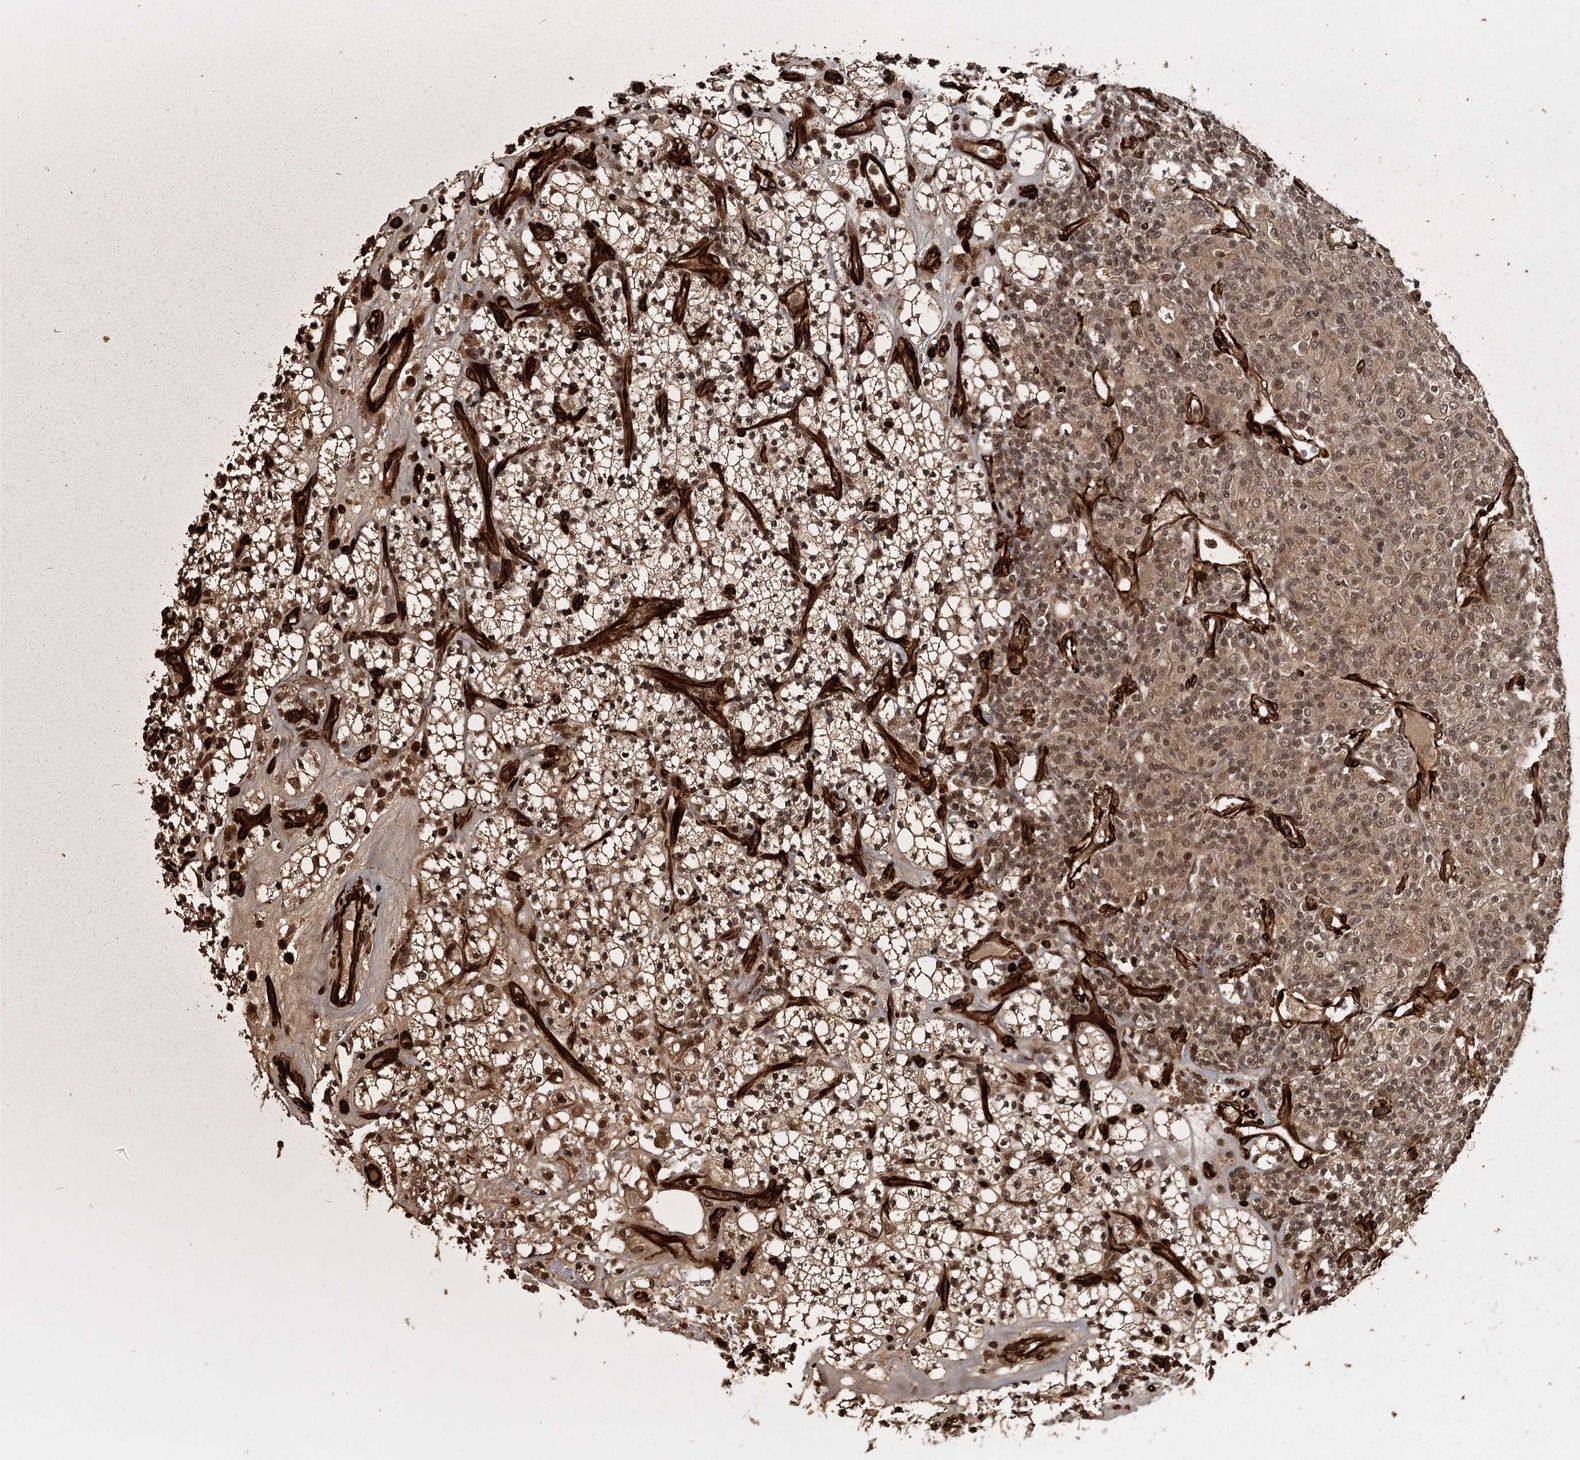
{"staining": {"intensity": "moderate", "quantity": ">75%", "location": "cytoplasmic/membranous,nuclear"}, "tissue": "renal cancer", "cell_type": "Tumor cells", "image_type": "cancer", "snomed": [{"axis": "morphology", "description": "Adenocarcinoma, NOS"}, {"axis": "topography", "description": "Kidney"}], "caption": "Immunohistochemical staining of renal cancer exhibits moderate cytoplasmic/membranous and nuclear protein expression in approximately >75% of tumor cells.", "gene": "RPAP3", "patient": {"sex": "male", "age": 77}}